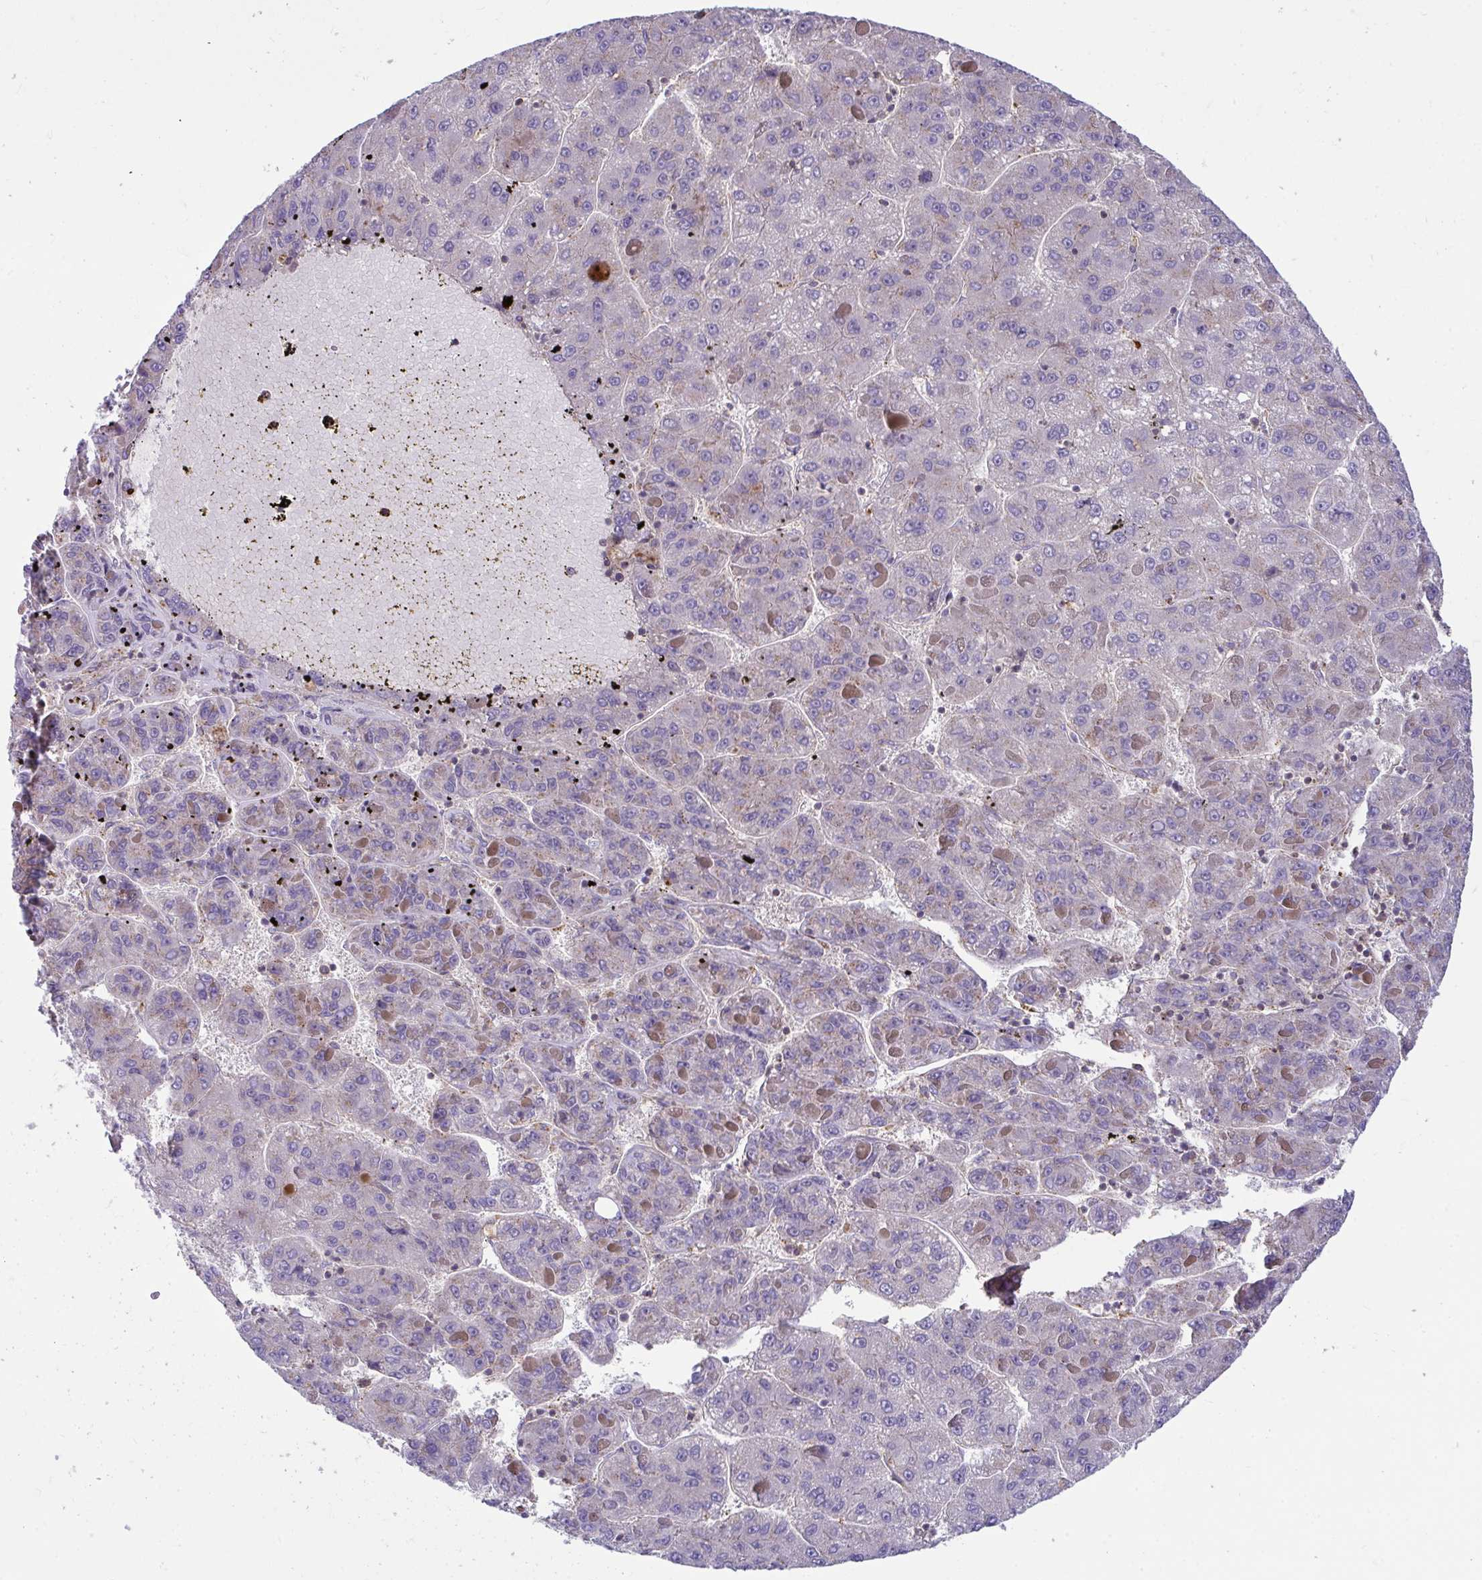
{"staining": {"intensity": "moderate", "quantity": "25%-75%", "location": "cytoplasmic/membranous"}, "tissue": "liver cancer", "cell_type": "Tumor cells", "image_type": "cancer", "snomed": [{"axis": "morphology", "description": "Carcinoma, Hepatocellular, NOS"}, {"axis": "topography", "description": "Liver"}], "caption": "IHC (DAB (3,3'-diaminobenzidine)) staining of liver hepatocellular carcinoma displays moderate cytoplasmic/membranous protein expression in approximately 25%-75% of tumor cells.", "gene": "IST1", "patient": {"sex": "female", "age": 82}}